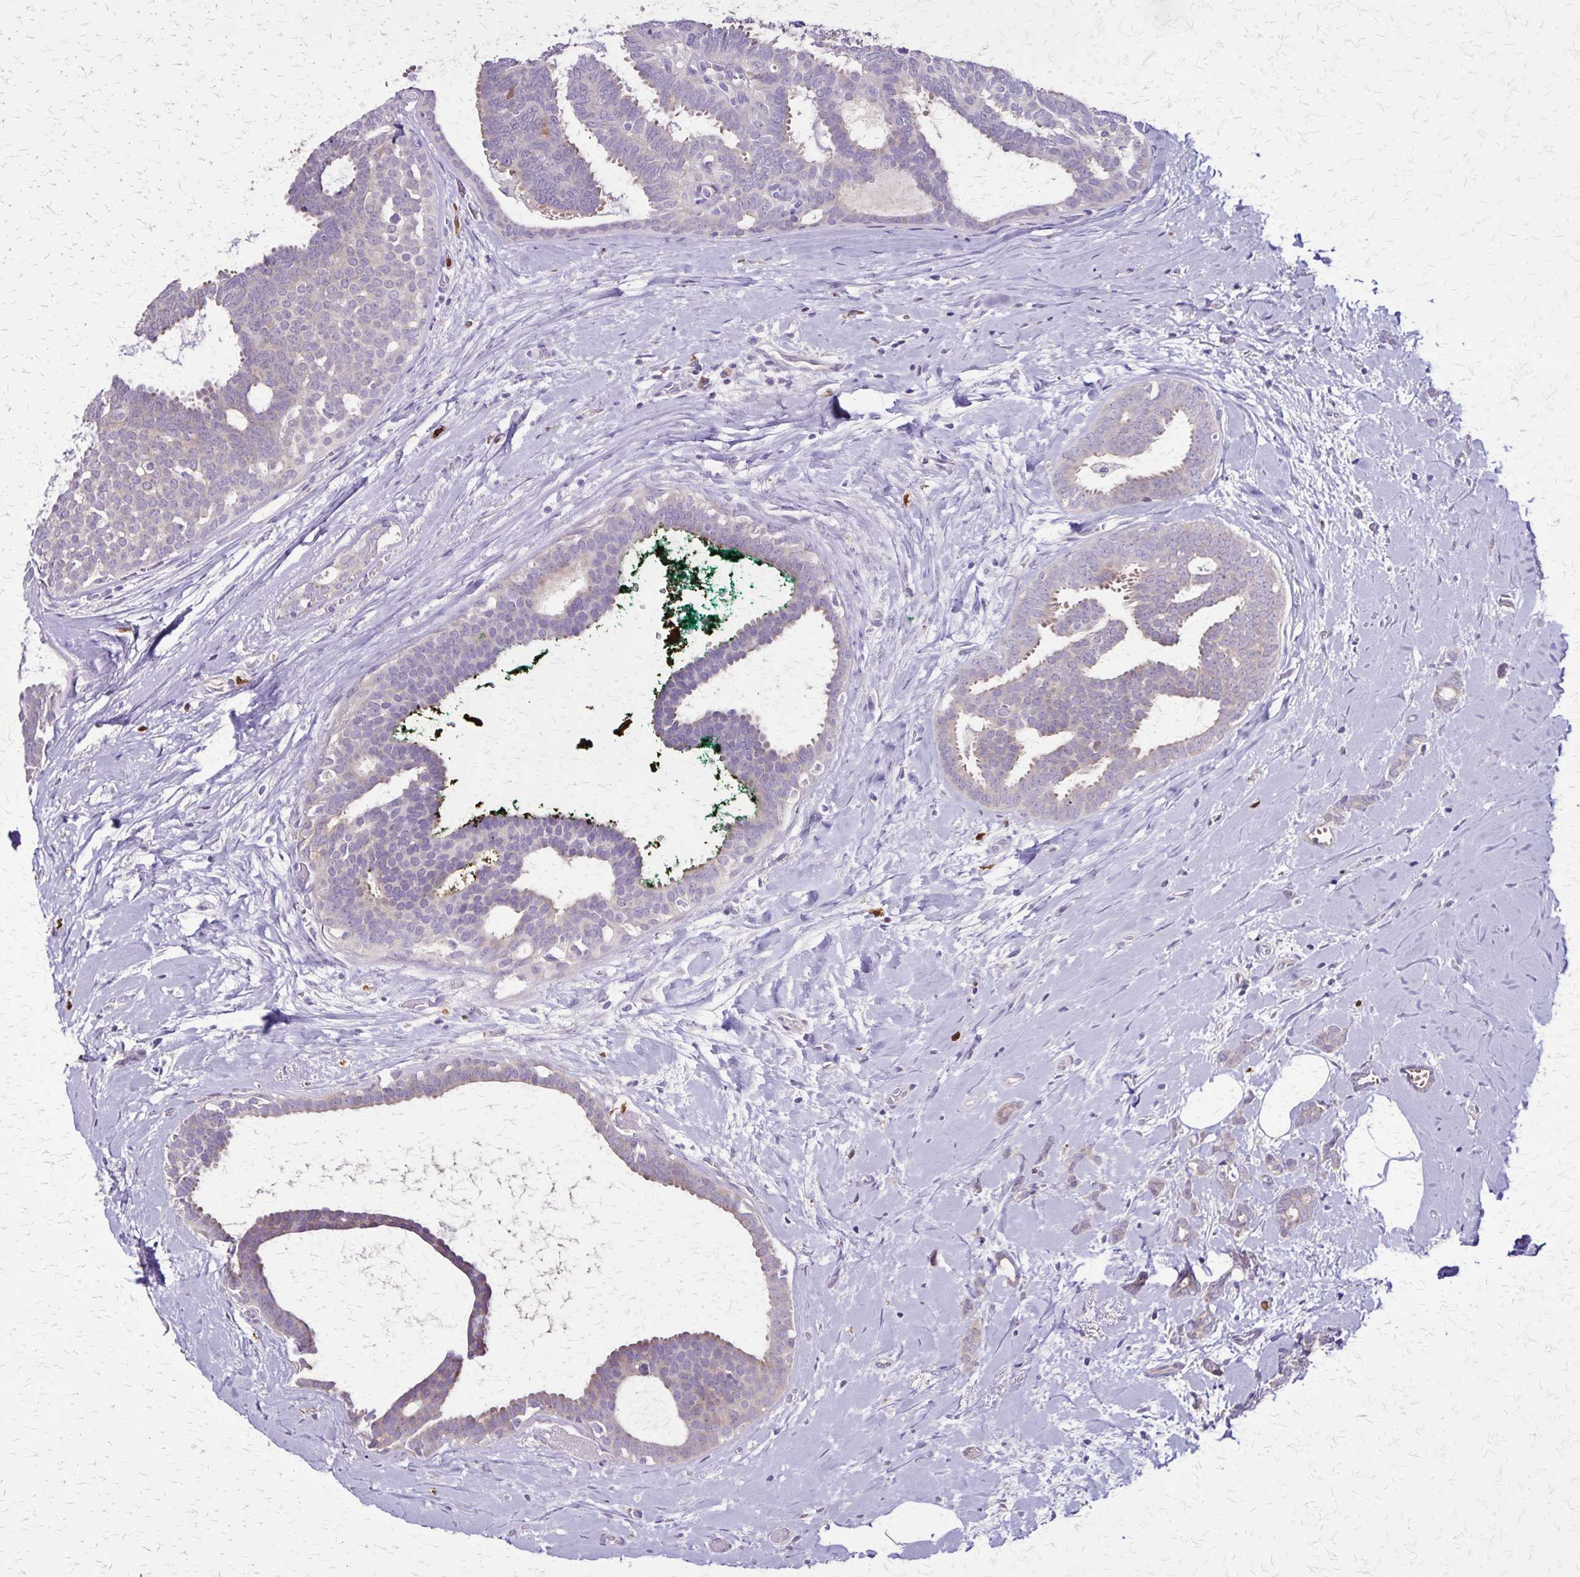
{"staining": {"intensity": "weak", "quantity": "<25%", "location": "cytoplasmic/membranous"}, "tissue": "breast cancer", "cell_type": "Tumor cells", "image_type": "cancer", "snomed": [{"axis": "morphology", "description": "Intraductal carcinoma, in situ"}, {"axis": "morphology", "description": "Duct carcinoma"}, {"axis": "morphology", "description": "Lobular carcinoma, in situ"}, {"axis": "topography", "description": "Breast"}], "caption": "A photomicrograph of human breast intraductal carcinoma,  in situ is negative for staining in tumor cells. (DAB (3,3'-diaminobenzidine) IHC, high magnification).", "gene": "ULBP3", "patient": {"sex": "female", "age": 44}}